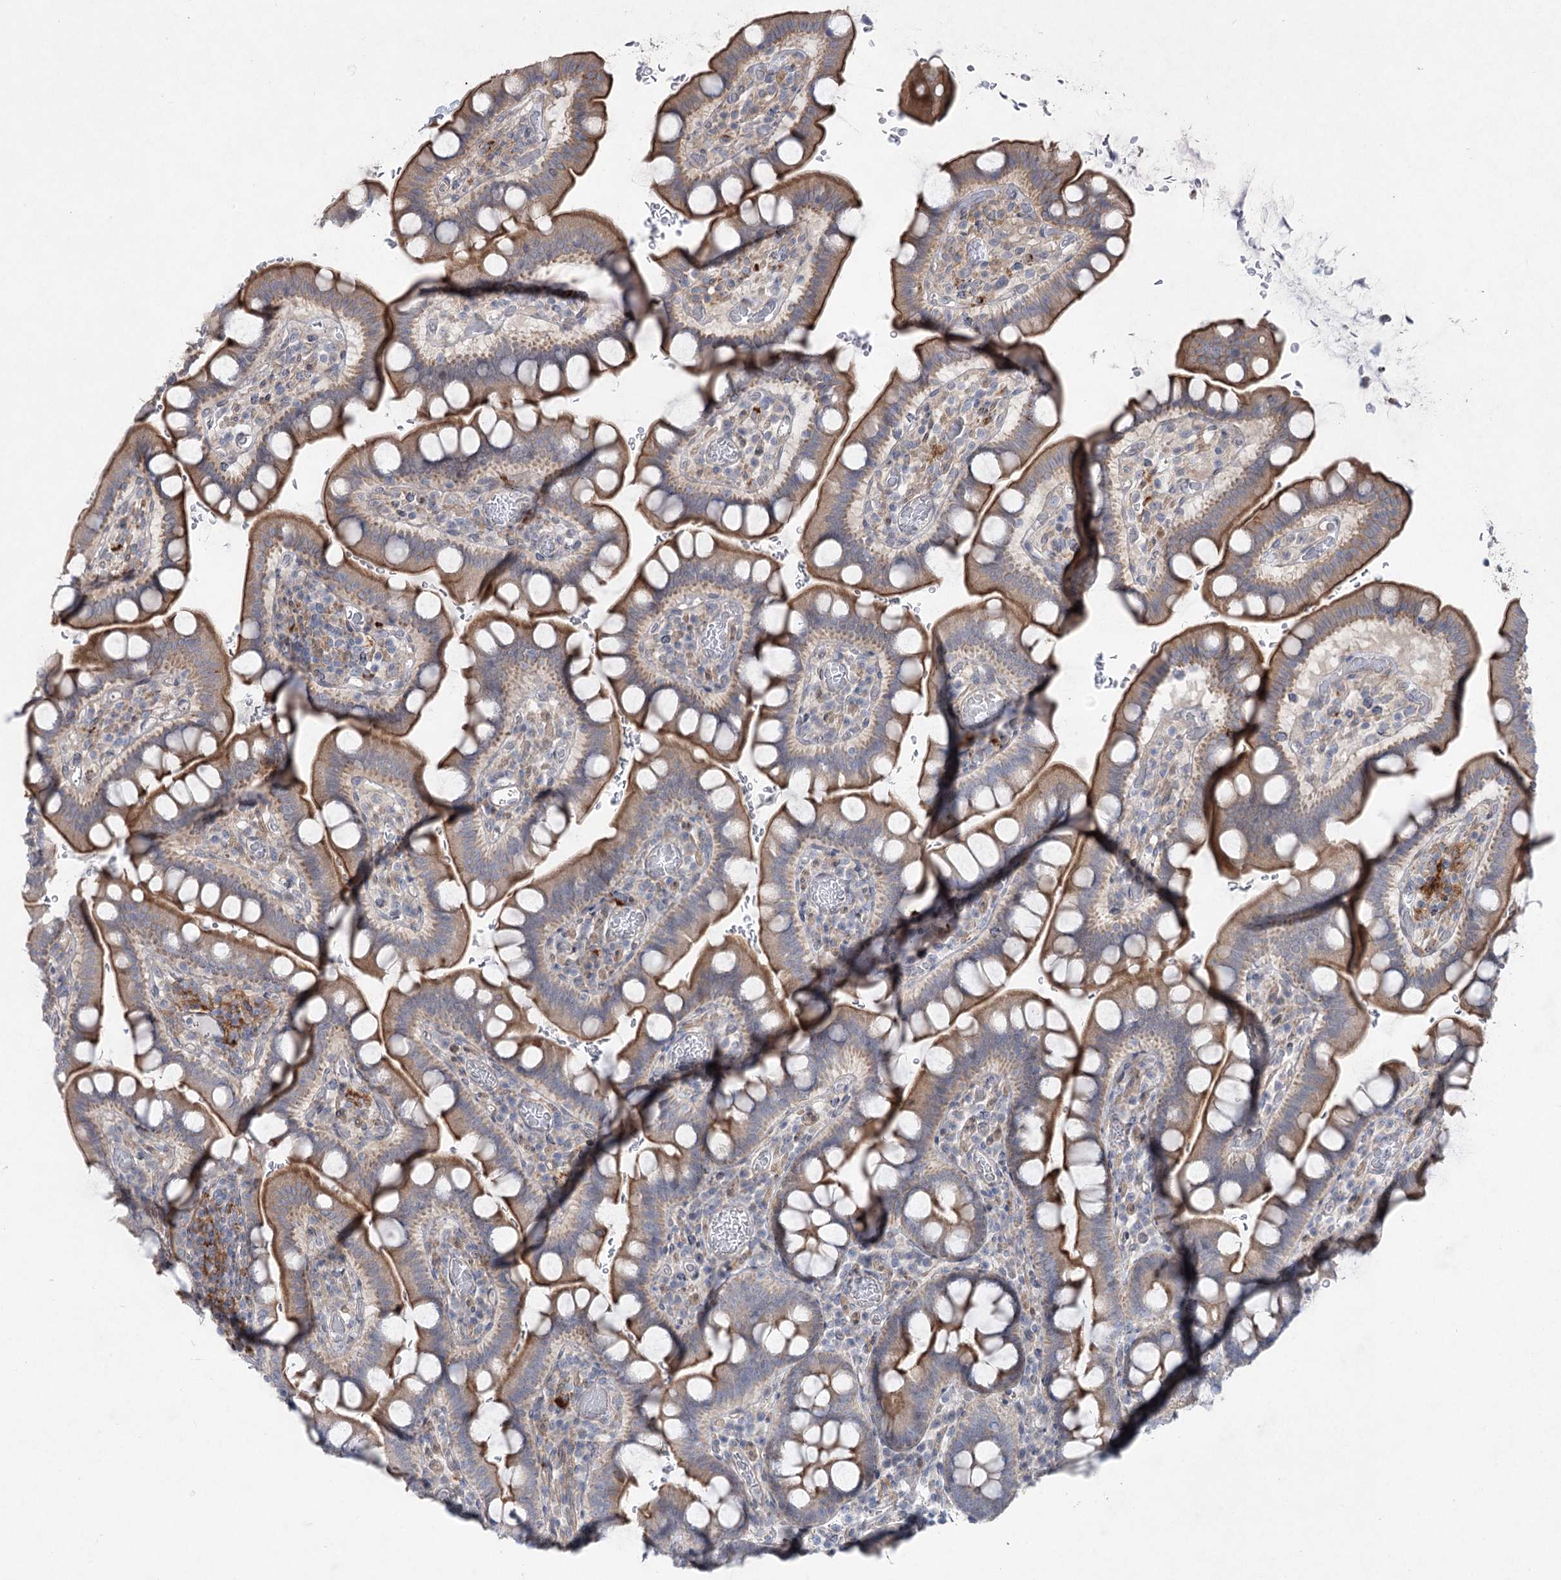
{"staining": {"intensity": "moderate", "quantity": ">75%", "location": "cytoplasmic/membranous"}, "tissue": "small intestine", "cell_type": "Glandular cells", "image_type": "normal", "snomed": [{"axis": "morphology", "description": "Normal tissue, NOS"}, {"axis": "topography", "description": "Stomach, upper"}, {"axis": "topography", "description": "Stomach, lower"}, {"axis": "topography", "description": "Small intestine"}], "caption": "DAB (3,3'-diaminobenzidine) immunohistochemical staining of normal small intestine exhibits moderate cytoplasmic/membranous protein staining in about >75% of glandular cells. (DAB = brown stain, brightfield microscopy at high magnification).", "gene": "SCN11A", "patient": {"sex": "male", "age": 68}}